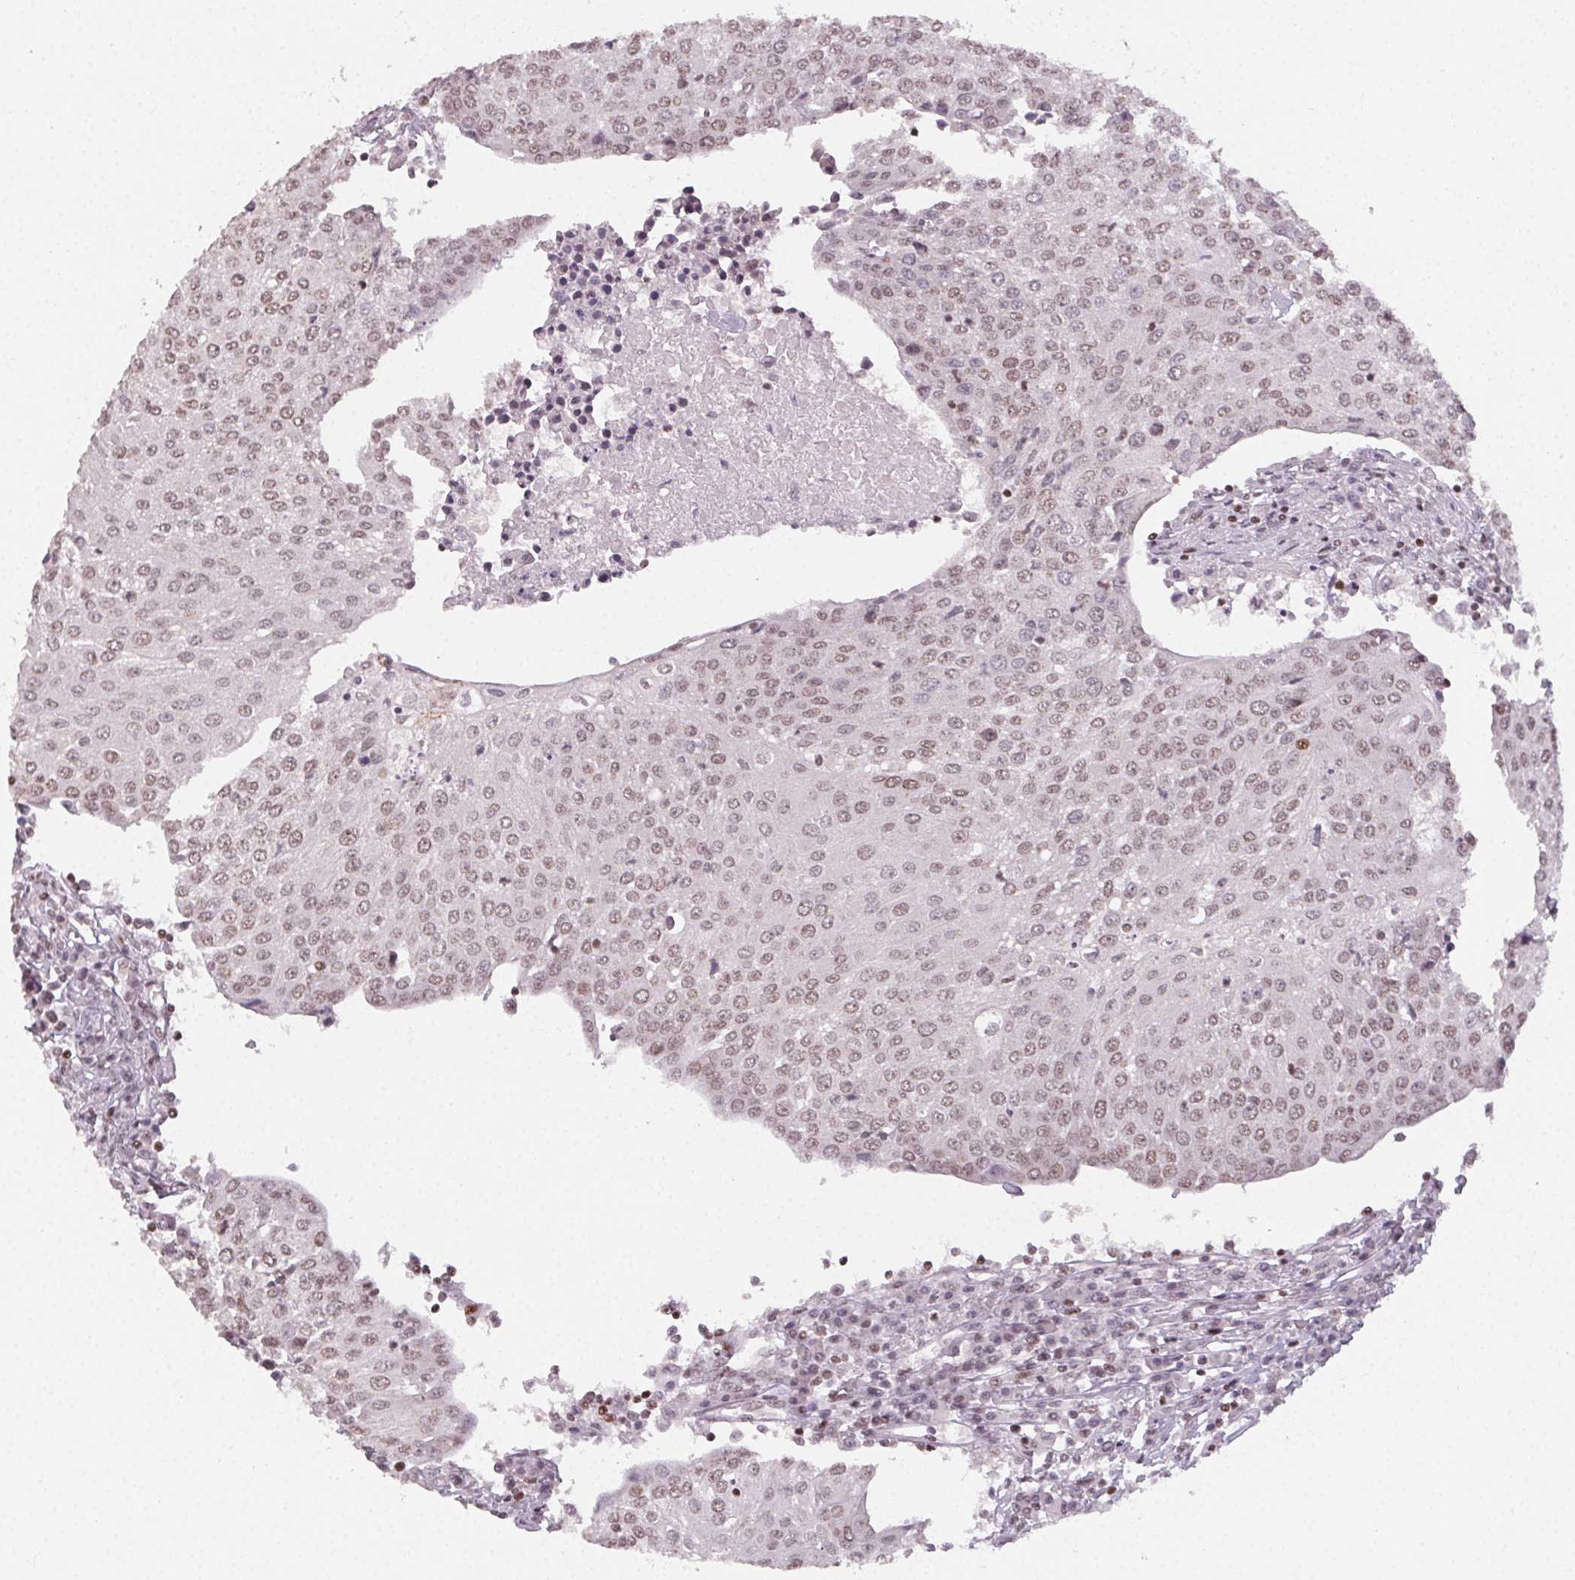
{"staining": {"intensity": "weak", "quantity": ">75%", "location": "nuclear"}, "tissue": "urothelial cancer", "cell_type": "Tumor cells", "image_type": "cancer", "snomed": [{"axis": "morphology", "description": "Urothelial carcinoma, High grade"}, {"axis": "topography", "description": "Urinary bladder"}], "caption": "DAB (3,3'-diaminobenzidine) immunohistochemical staining of human urothelial cancer displays weak nuclear protein expression in approximately >75% of tumor cells.", "gene": "KMT2A", "patient": {"sex": "female", "age": 85}}